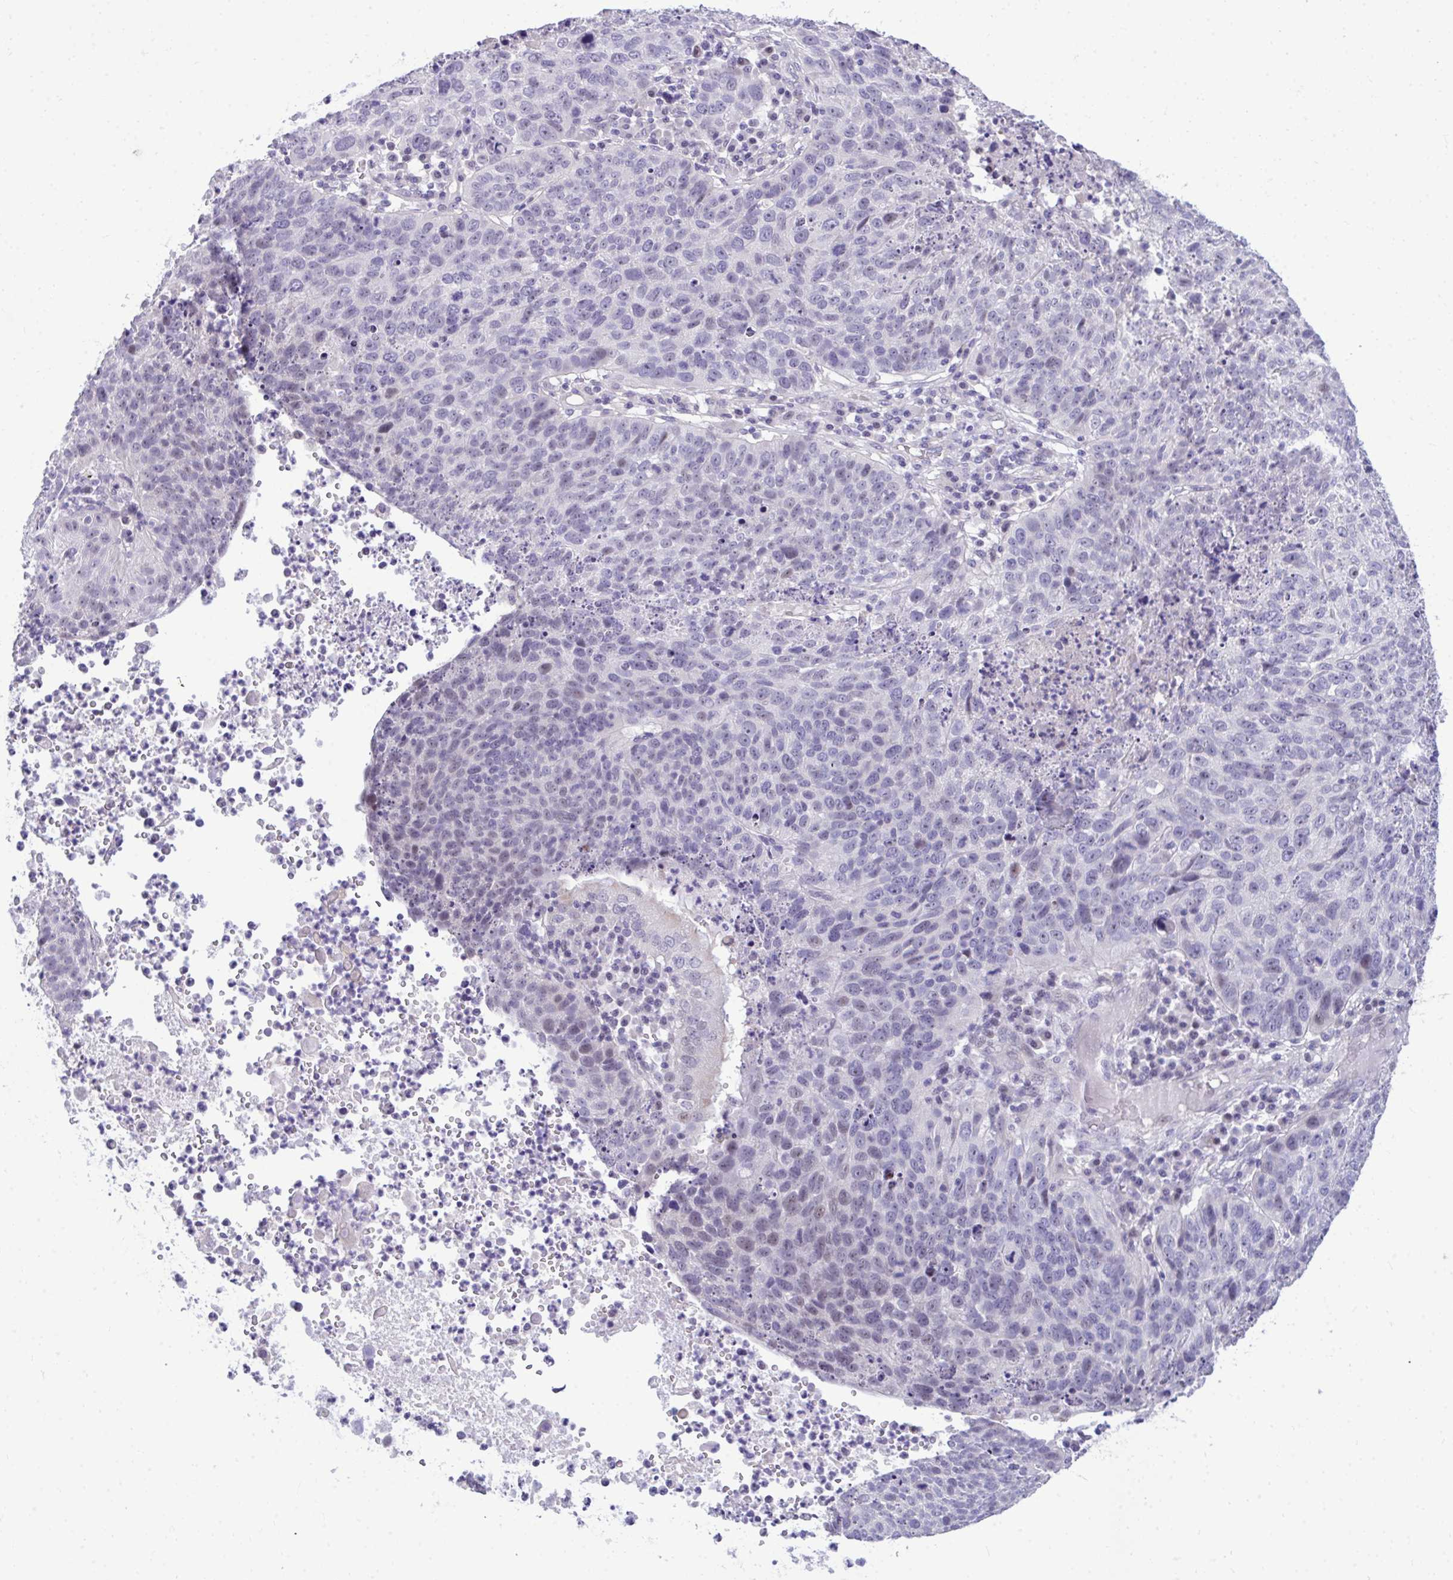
{"staining": {"intensity": "weak", "quantity": "<25%", "location": "nuclear"}, "tissue": "lung cancer", "cell_type": "Tumor cells", "image_type": "cancer", "snomed": [{"axis": "morphology", "description": "Squamous cell carcinoma, NOS"}, {"axis": "topography", "description": "Lung"}], "caption": "Immunohistochemistry micrograph of neoplastic tissue: human lung cancer stained with DAB demonstrates no significant protein expression in tumor cells.", "gene": "EID3", "patient": {"sex": "male", "age": 63}}